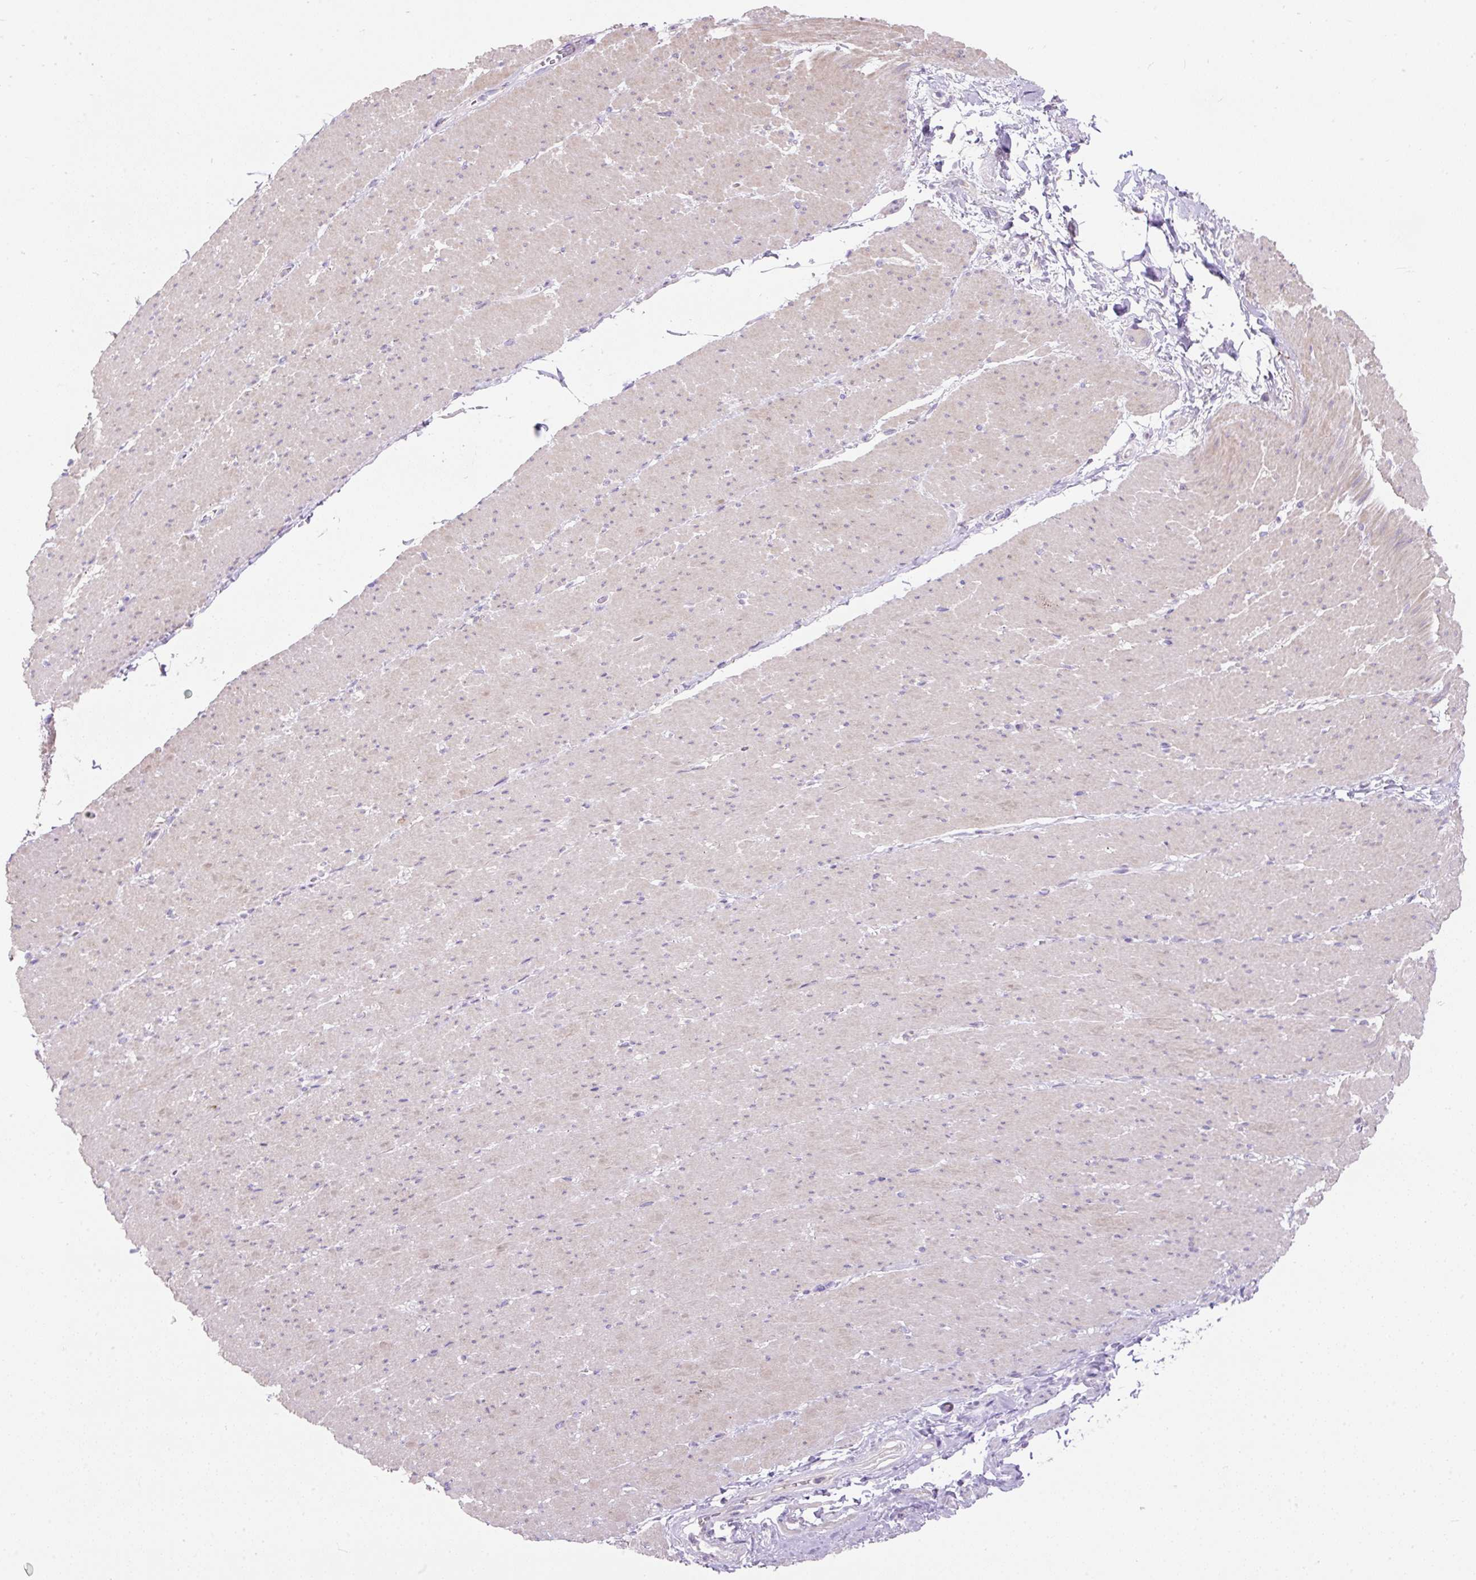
{"staining": {"intensity": "negative", "quantity": "none", "location": "none"}, "tissue": "smooth muscle", "cell_type": "Smooth muscle cells", "image_type": "normal", "snomed": [{"axis": "morphology", "description": "Normal tissue, NOS"}, {"axis": "topography", "description": "Smooth muscle"}, {"axis": "topography", "description": "Rectum"}], "caption": "DAB immunohistochemical staining of benign smooth muscle displays no significant staining in smooth muscle cells.", "gene": "SUSD5", "patient": {"sex": "male", "age": 53}}